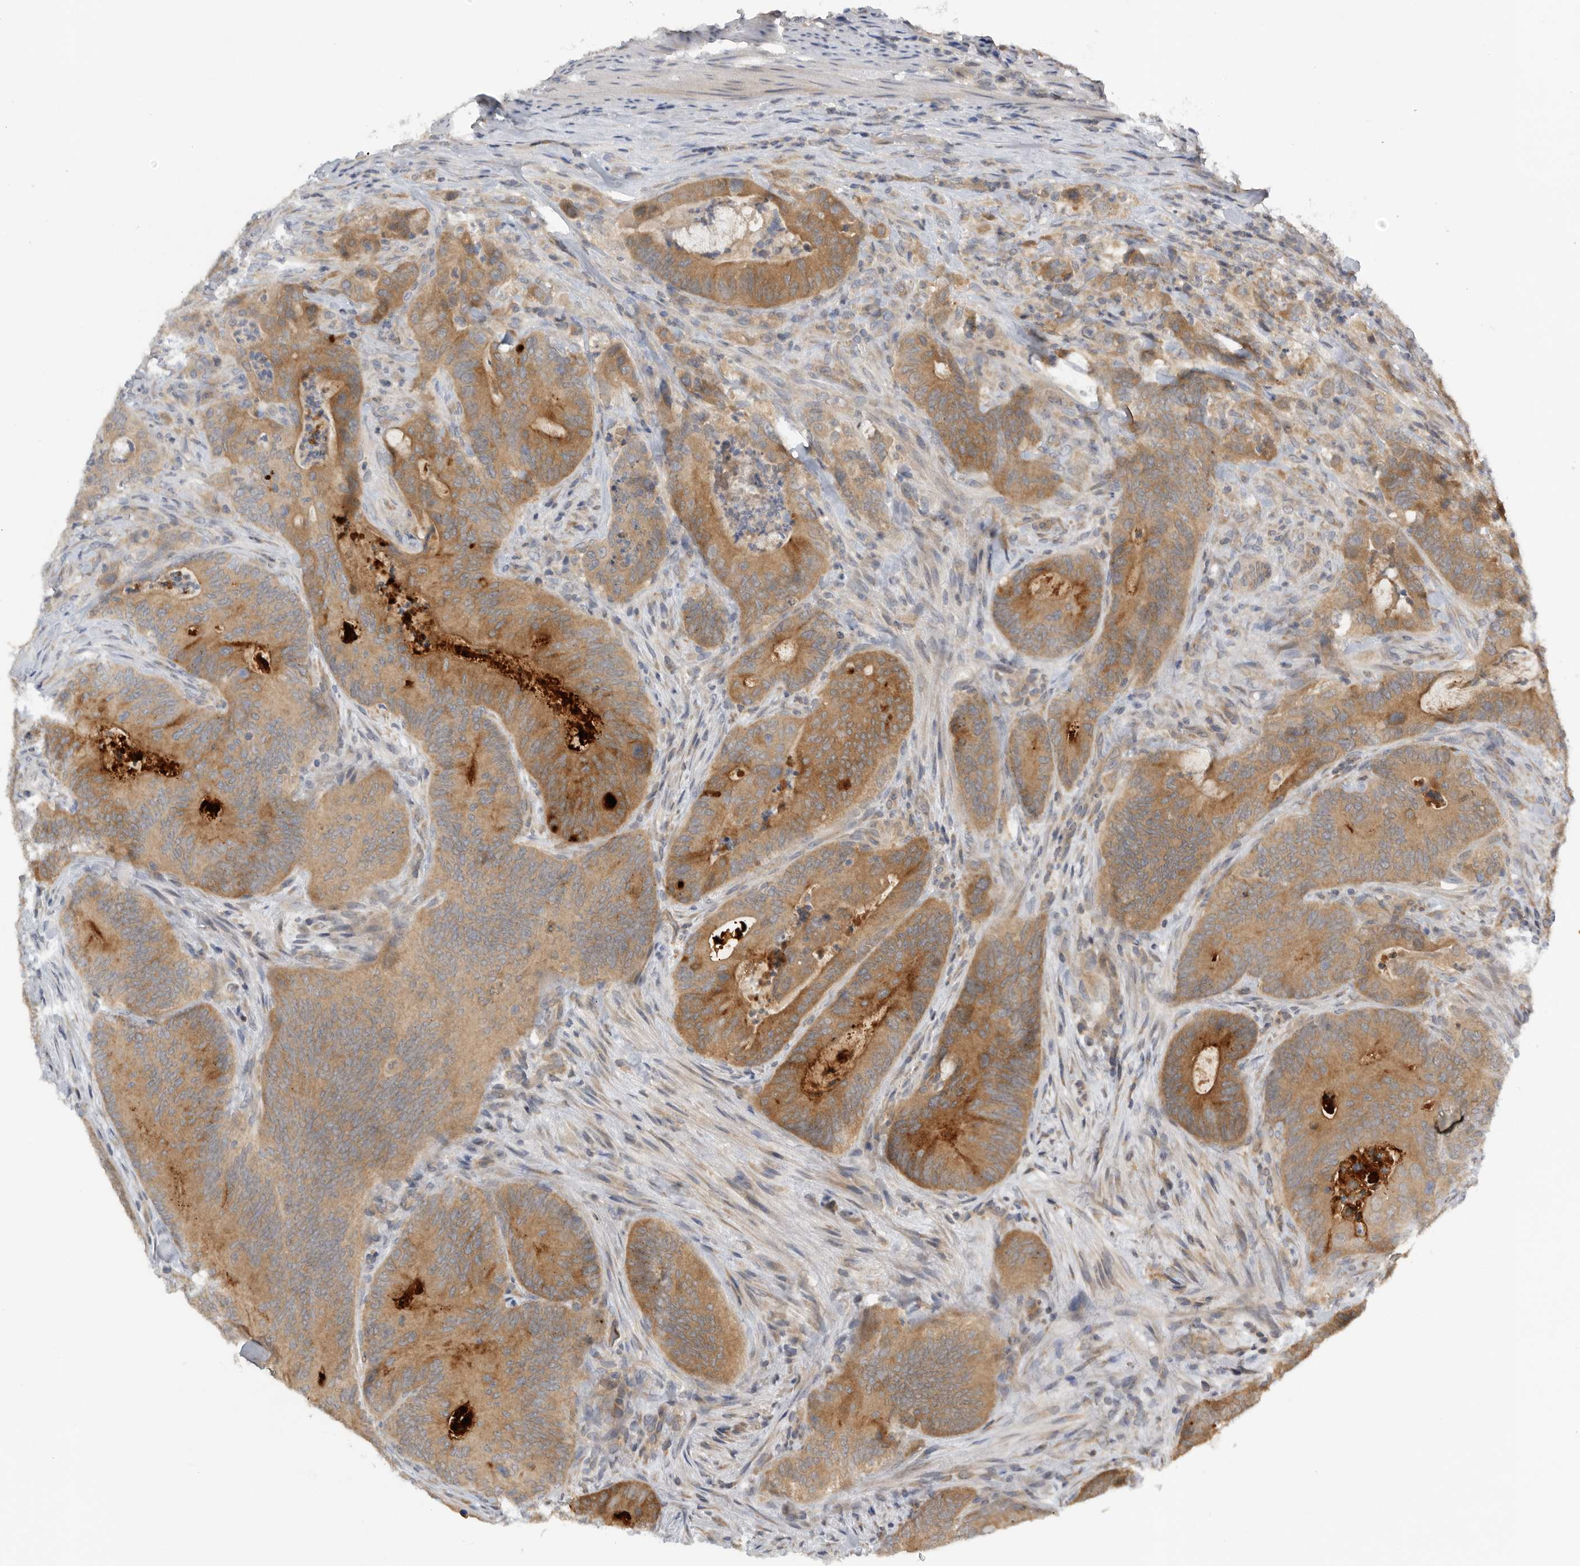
{"staining": {"intensity": "moderate", "quantity": ">75%", "location": "cytoplasmic/membranous"}, "tissue": "colorectal cancer", "cell_type": "Tumor cells", "image_type": "cancer", "snomed": [{"axis": "morphology", "description": "Normal tissue, NOS"}, {"axis": "topography", "description": "Colon"}], "caption": "Colorectal cancer was stained to show a protein in brown. There is medium levels of moderate cytoplasmic/membranous staining in about >75% of tumor cells. The staining is performed using DAB (3,3'-diaminobenzidine) brown chromogen to label protein expression. The nuclei are counter-stained blue using hematoxylin.", "gene": "AASDHPPT", "patient": {"sex": "female", "age": 82}}